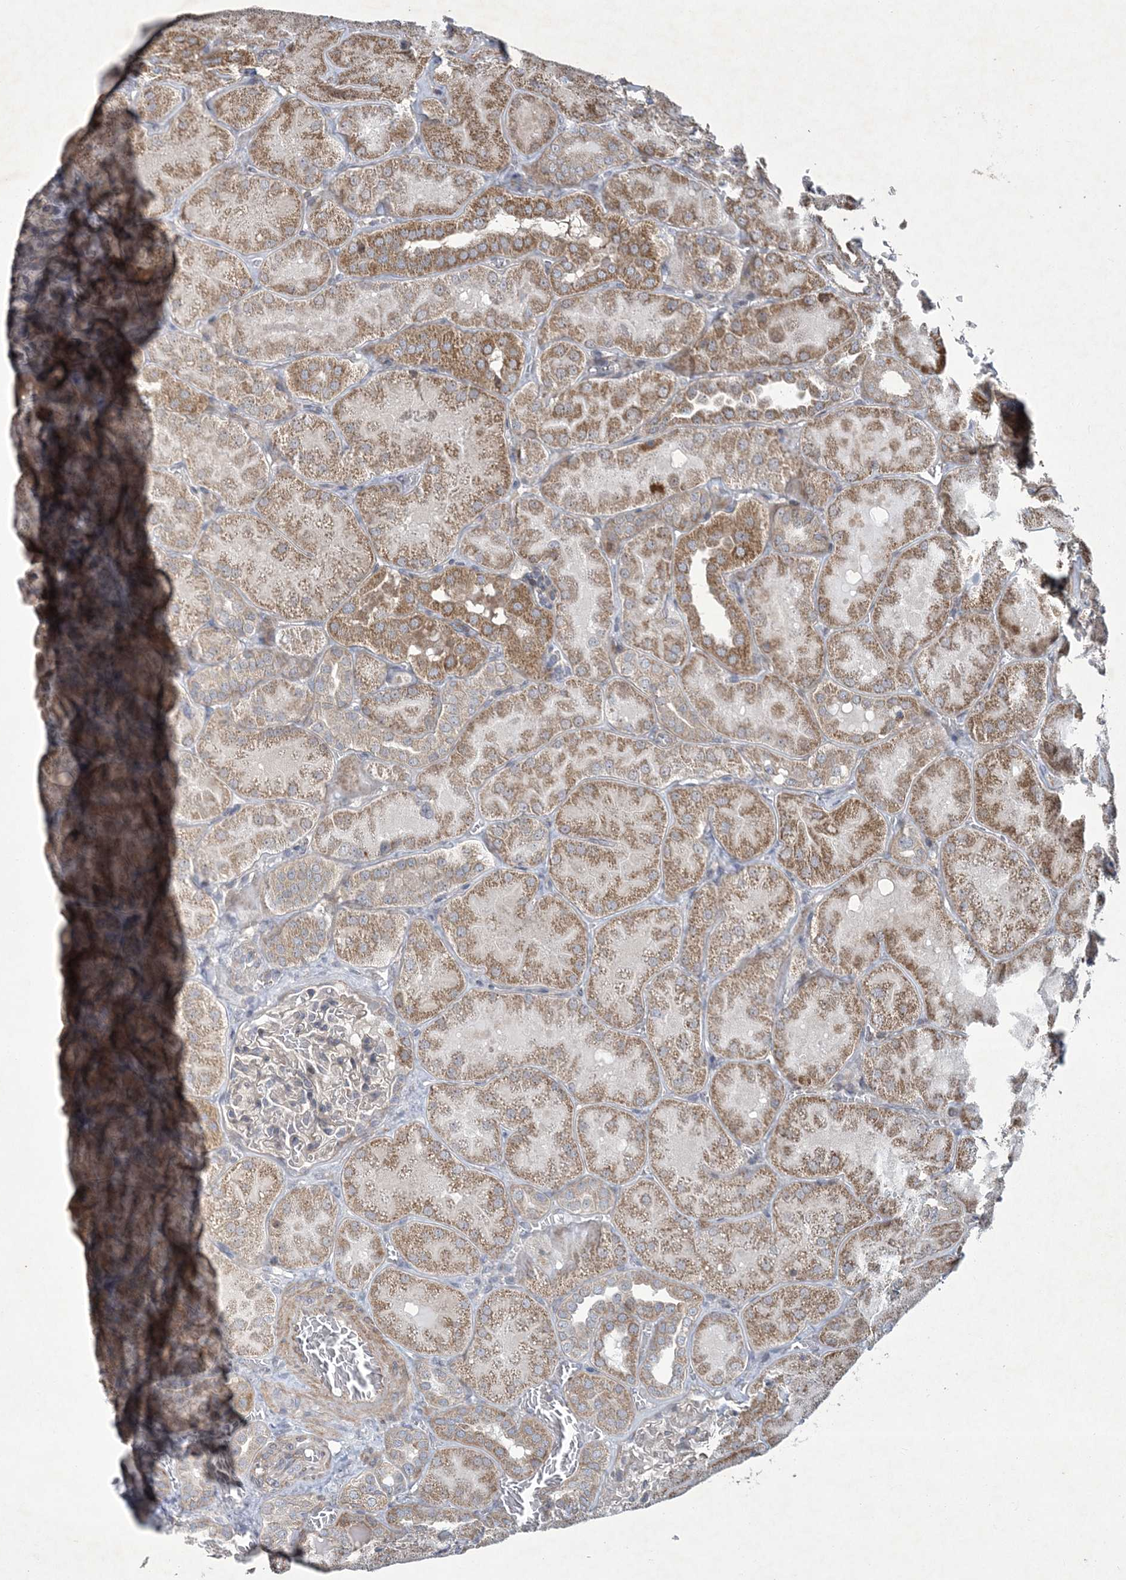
{"staining": {"intensity": "negative", "quantity": "none", "location": "none"}, "tissue": "kidney", "cell_type": "Cells in glomeruli", "image_type": "normal", "snomed": [{"axis": "morphology", "description": "Normal tissue, NOS"}, {"axis": "topography", "description": "Kidney"}], "caption": "Micrograph shows no significant protein positivity in cells in glomeruli of unremarkable kidney.", "gene": "N4BP2", "patient": {"sex": "male", "age": 28}}